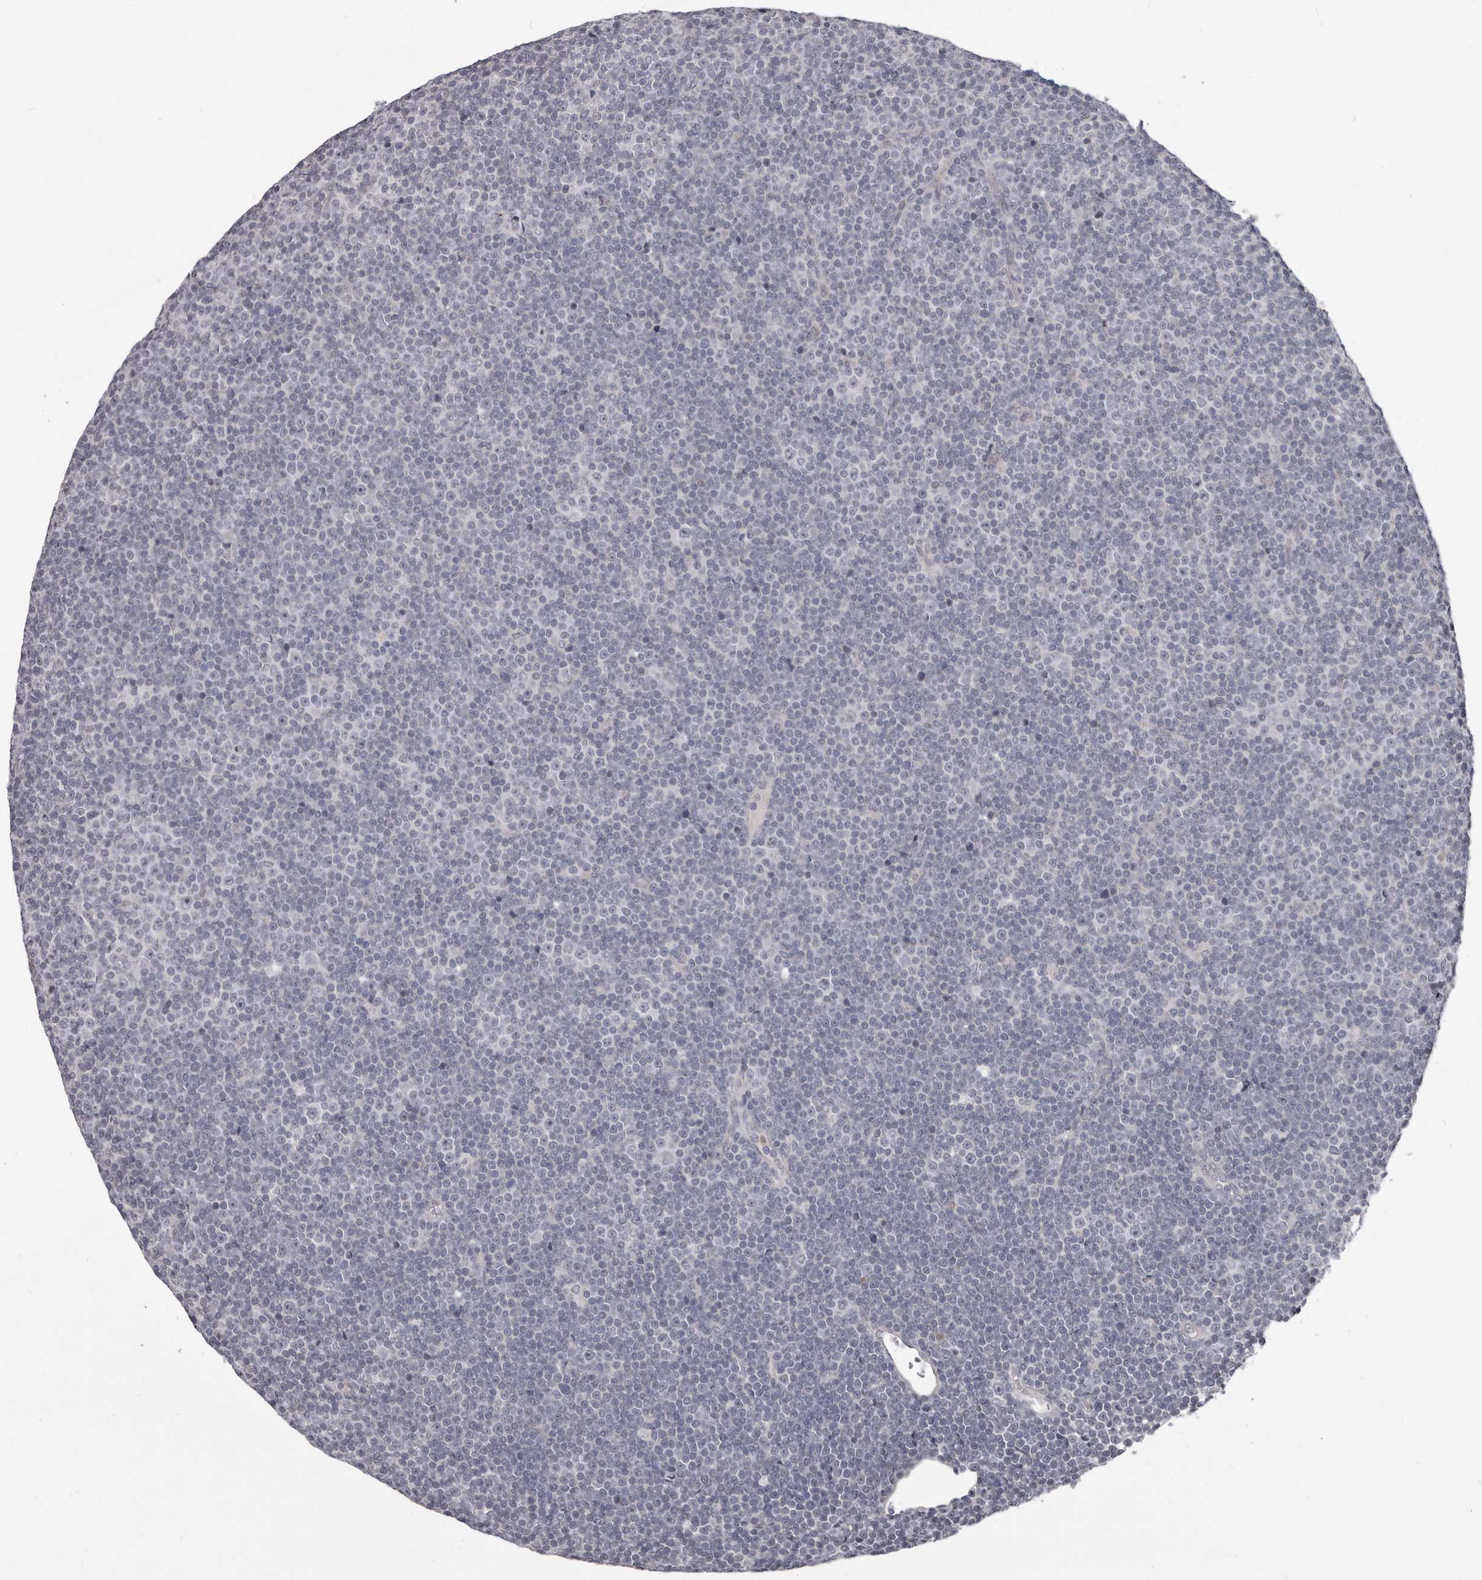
{"staining": {"intensity": "negative", "quantity": "none", "location": "none"}, "tissue": "lymphoma", "cell_type": "Tumor cells", "image_type": "cancer", "snomed": [{"axis": "morphology", "description": "Malignant lymphoma, non-Hodgkin's type, Low grade"}, {"axis": "topography", "description": "Lymph node"}], "caption": "Immunohistochemical staining of lymphoma reveals no significant positivity in tumor cells.", "gene": "GPR157", "patient": {"sex": "female", "age": 67}}